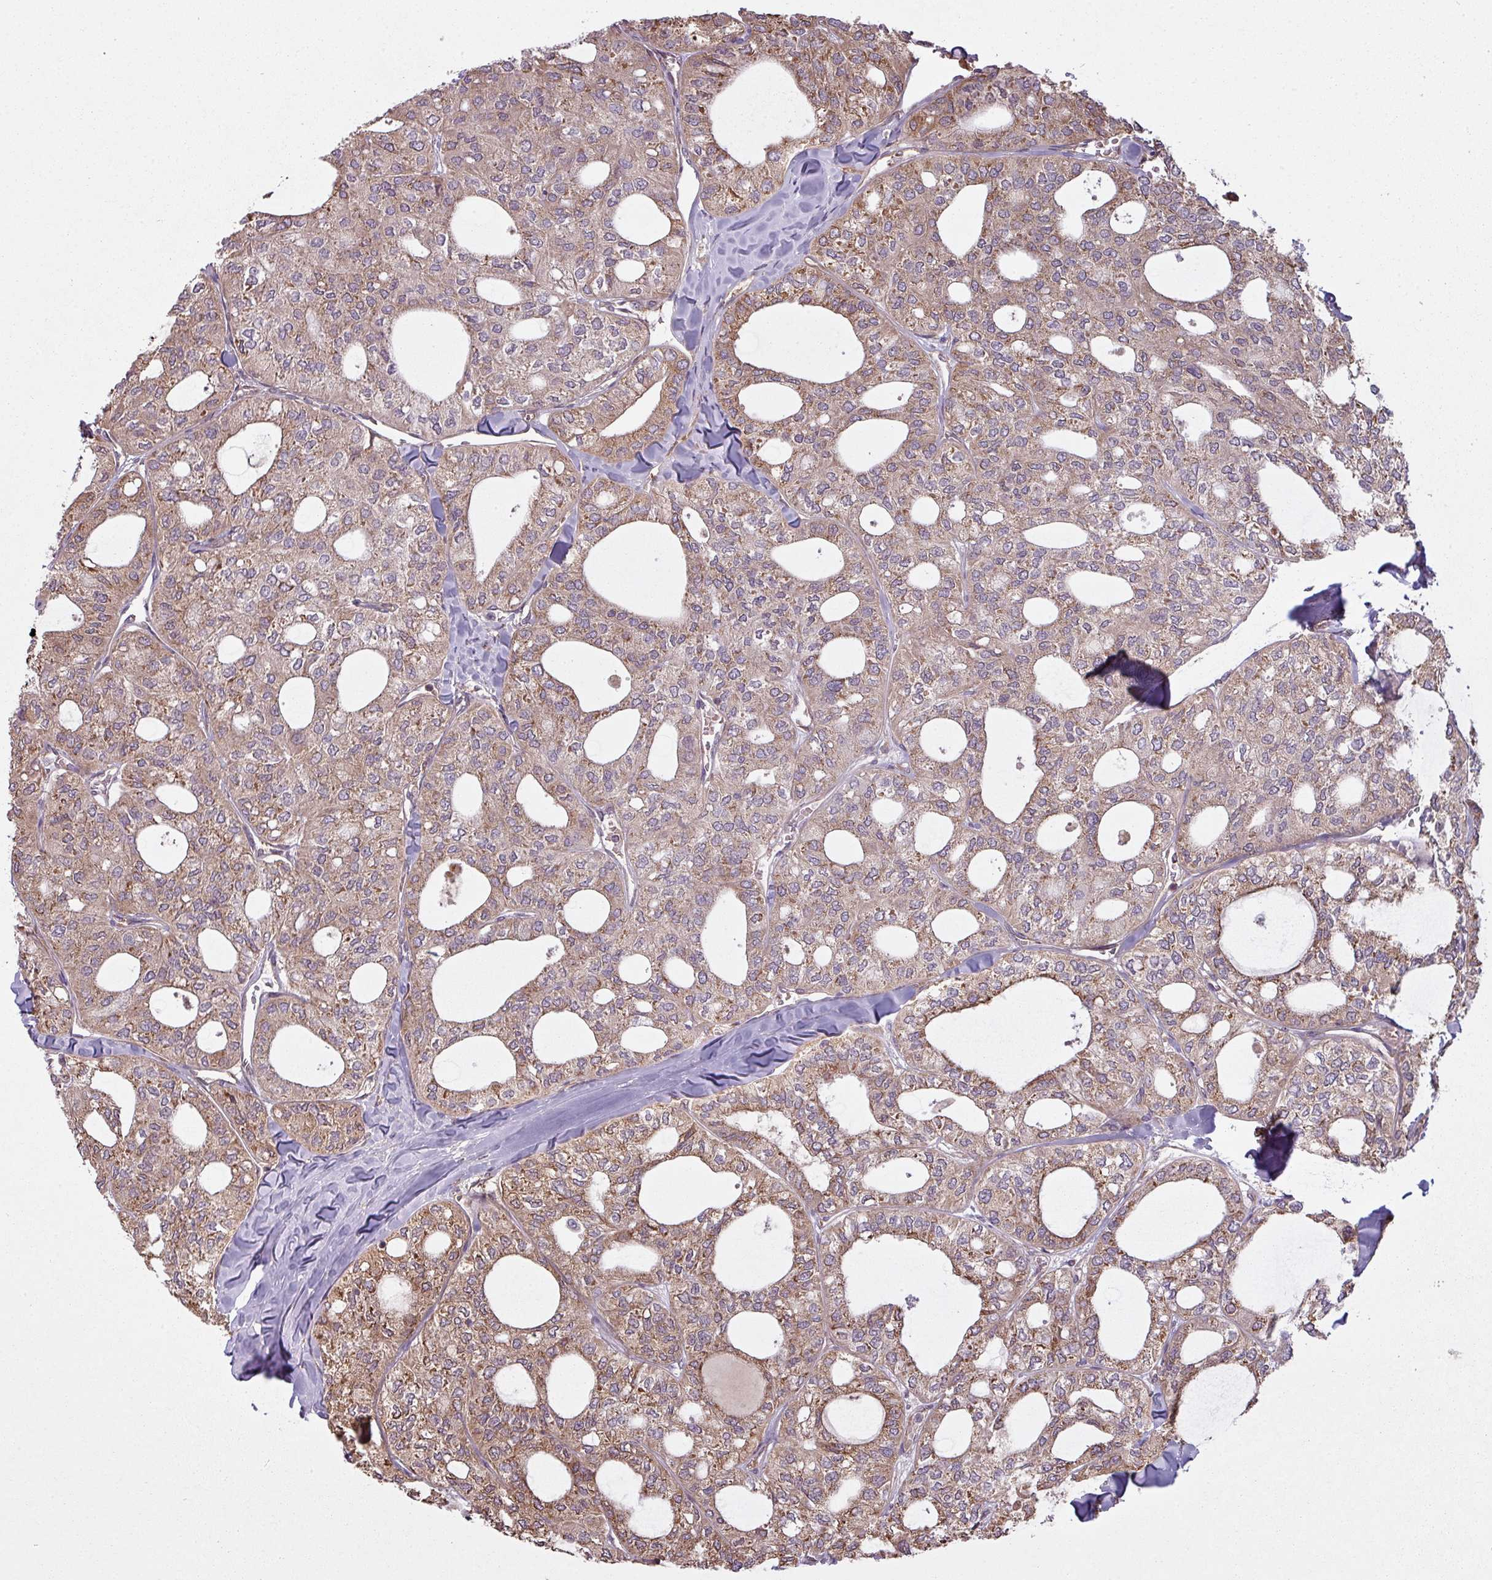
{"staining": {"intensity": "weak", "quantity": "25%-75%", "location": "cytoplasmic/membranous"}, "tissue": "thyroid cancer", "cell_type": "Tumor cells", "image_type": "cancer", "snomed": [{"axis": "morphology", "description": "Follicular adenoma carcinoma, NOS"}, {"axis": "topography", "description": "Thyroid gland"}], "caption": "Thyroid follicular adenoma carcinoma was stained to show a protein in brown. There is low levels of weak cytoplasmic/membranous staining in about 25%-75% of tumor cells.", "gene": "SNRNP25", "patient": {"sex": "male", "age": 75}}